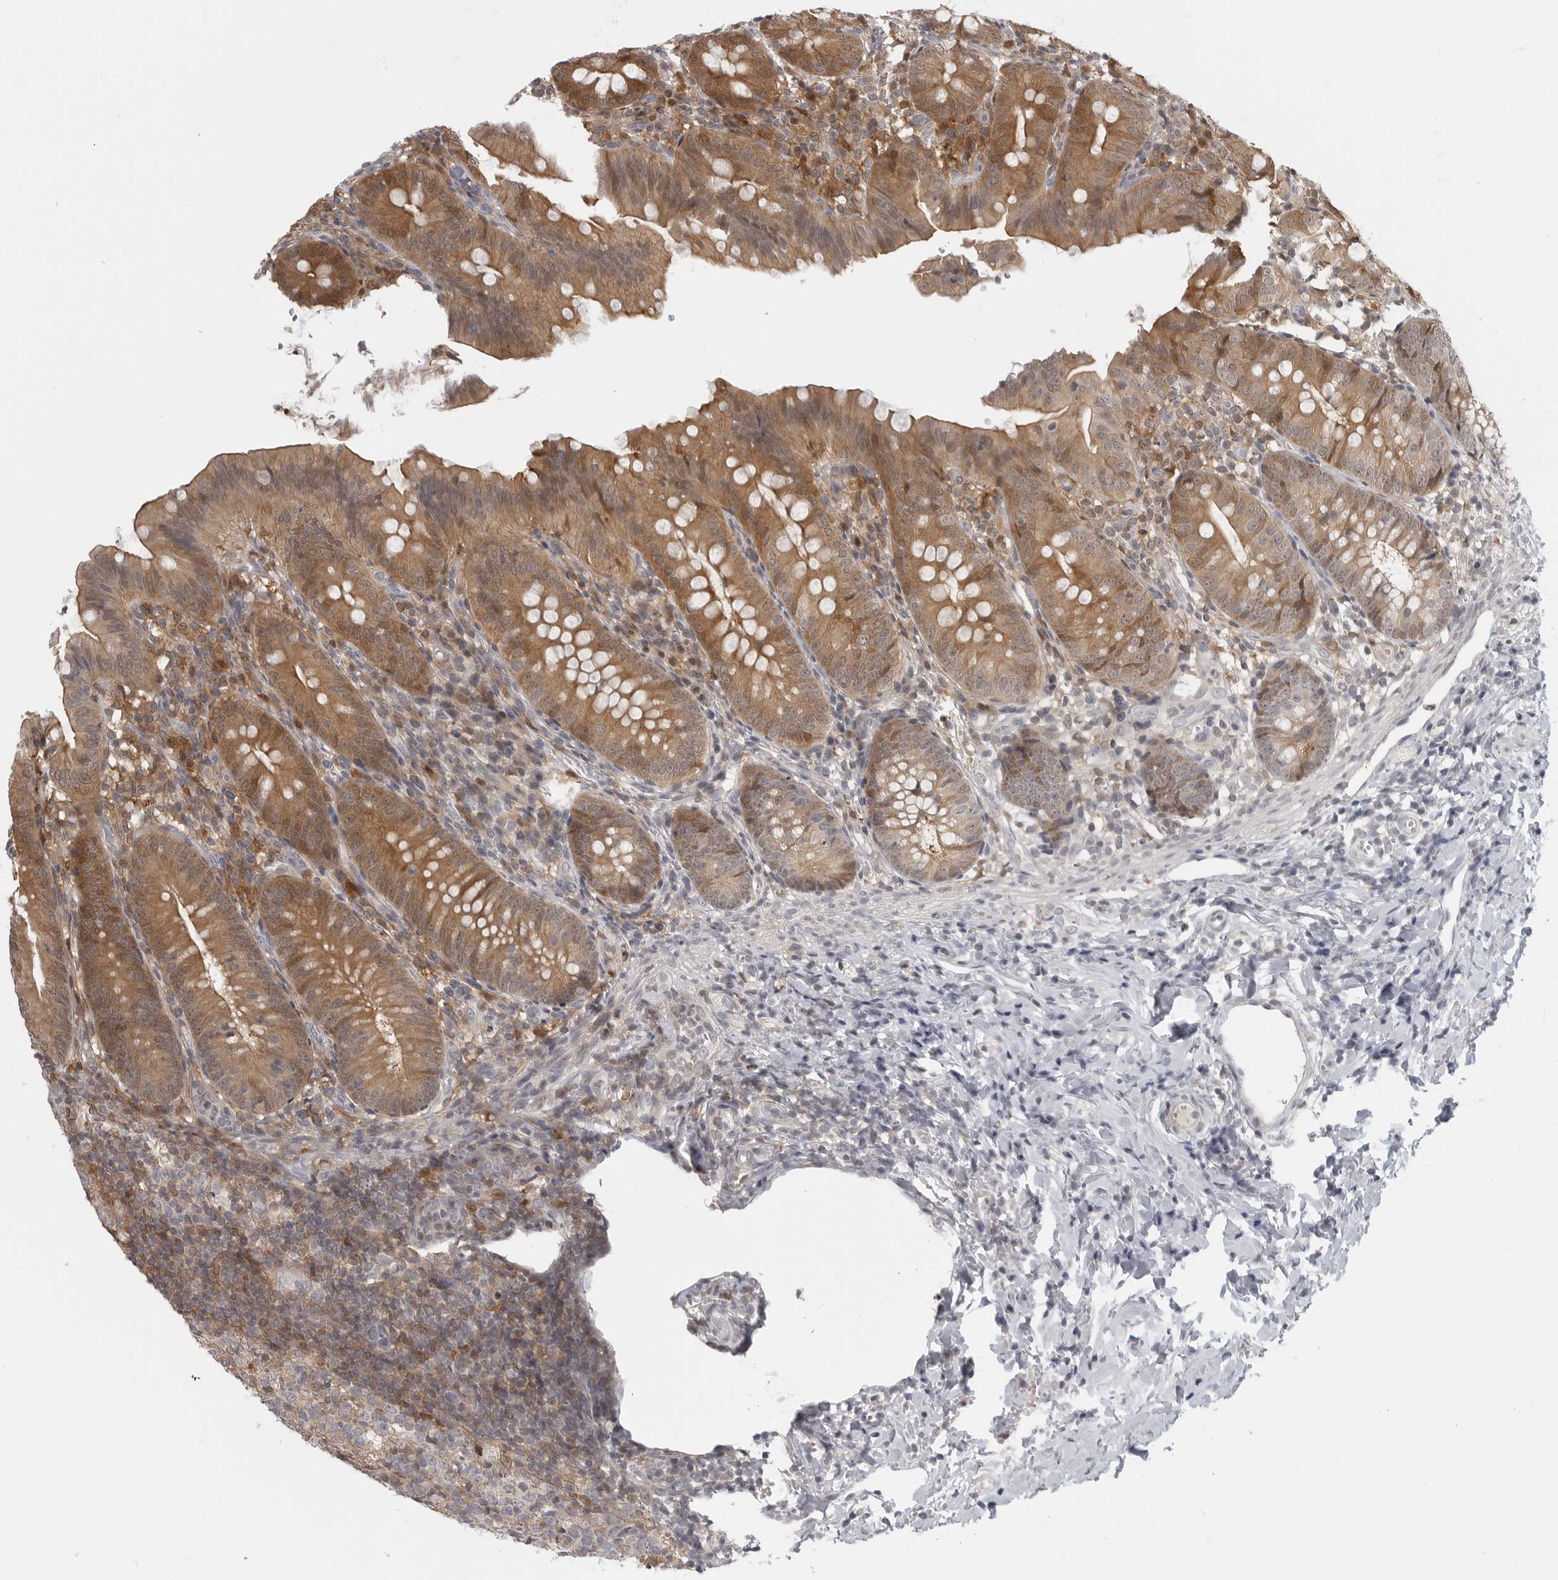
{"staining": {"intensity": "moderate", "quantity": ">75%", "location": "cytoplasmic/membranous"}, "tissue": "appendix", "cell_type": "Glandular cells", "image_type": "normal", "snomed": [{"axis": "morphology", "description": "Normal tissue, NOS"}, {"axis": "topography", "description": "Appendix"}], "caption": "The immunohistochemical stain shows moderate cytoplasmic/membranous staining in glandular cells of benign appendix. The staining was performed using DAB to visualize the protein expression in brown, while the nuclei were stained in blue with hematoxylin (Magnification: 20x).", "gene": "CTIF", "patient": {"sex": "male", "age": 1}}